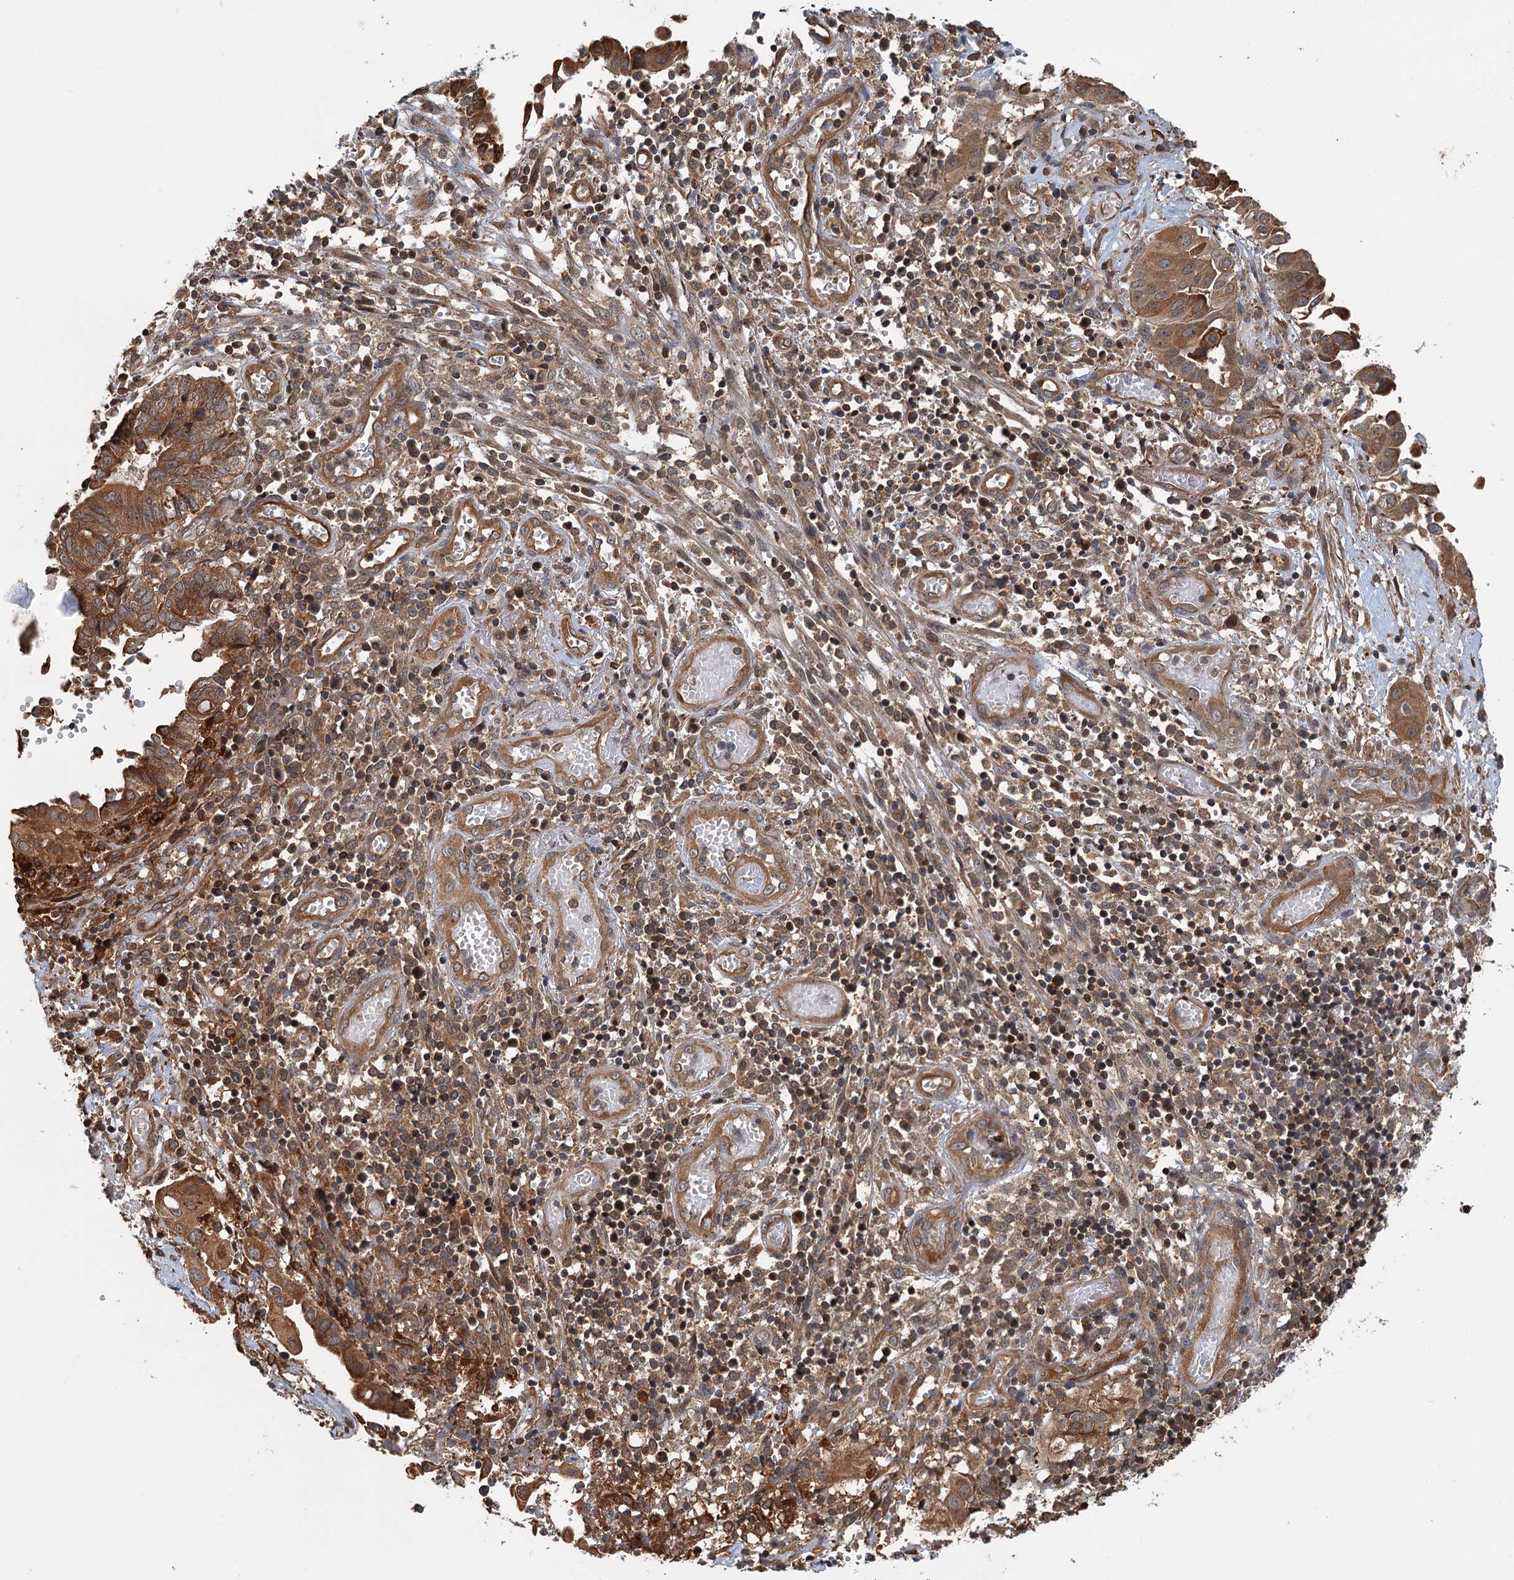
{"staining": {"intensity": "moderate", "quantity": ">75%", "location": "cytoplasmic/membranous"}, "tissue": "endometrial cancer", "cell_type": "Tumor cells", "image_type": "cancer", "snomed": [{"axis": "morphology", "description": "Adenocarcinoma, NOS"}, {"axis": "topography", "description": "Uterus"}, {"axis": "topography", "description": "Endometrium"}], "caption": "Endometrial cancer (adenocarcinoma) was stained to show a protein in brown. There is medium levels of moderate cytoplasmic/membranous positivity in about >75% of tumor cells.", "gene": "ZNF527", "patient": {"sex": "female", "age": 70}}